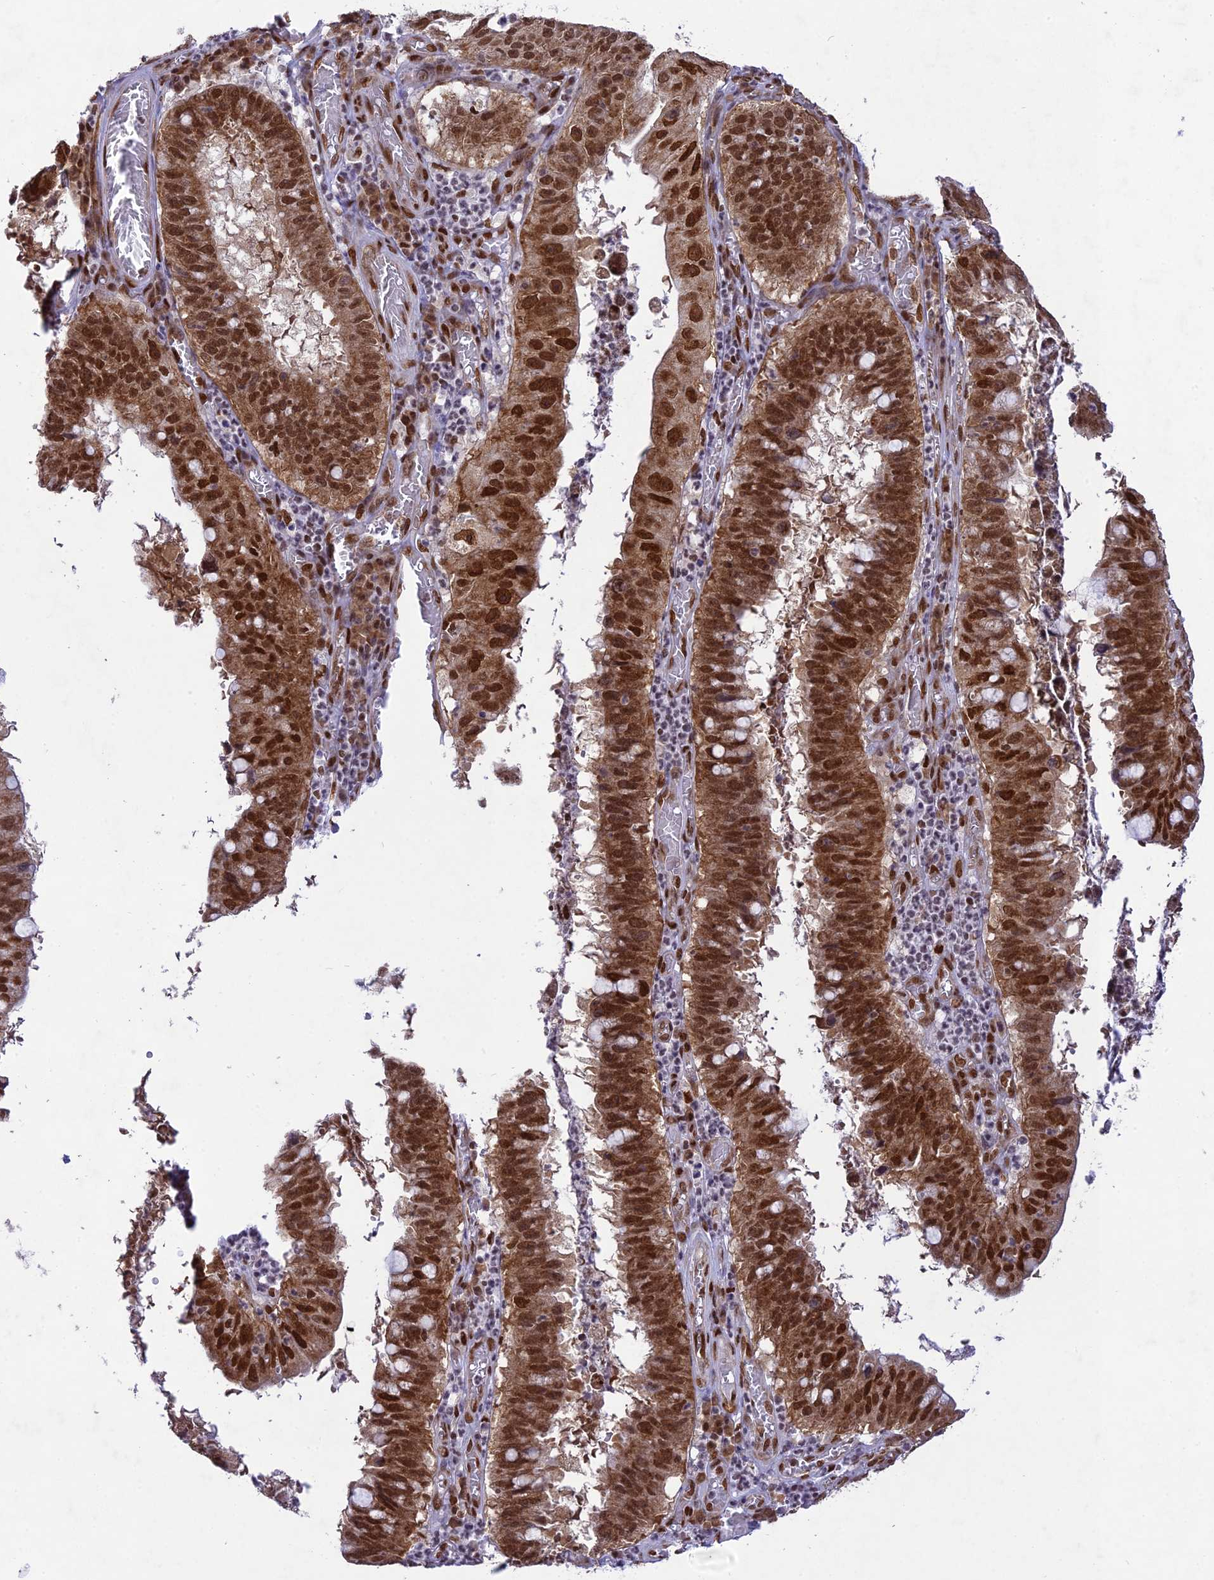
{"staining": {"intensity": "strong", "quantity": ">75%", "location": "nuclear"}, "tissue": "stomach cancer", "cell_type": "Tumor cells", "image_type": "cancer", "snomed": [{"axis": "morphology", "description": "Adenocarcinoma, NOS"}, {"axis": "topography", "description": "Stomach"}], "caption": "Immunohistochemical staining of adenocarcinoma (stomach) reveals strong nuclear protein expression in approximately >75% of tumor cells.", "gene": "DDX1", "patient": {"sex": "male", "age": 59}}